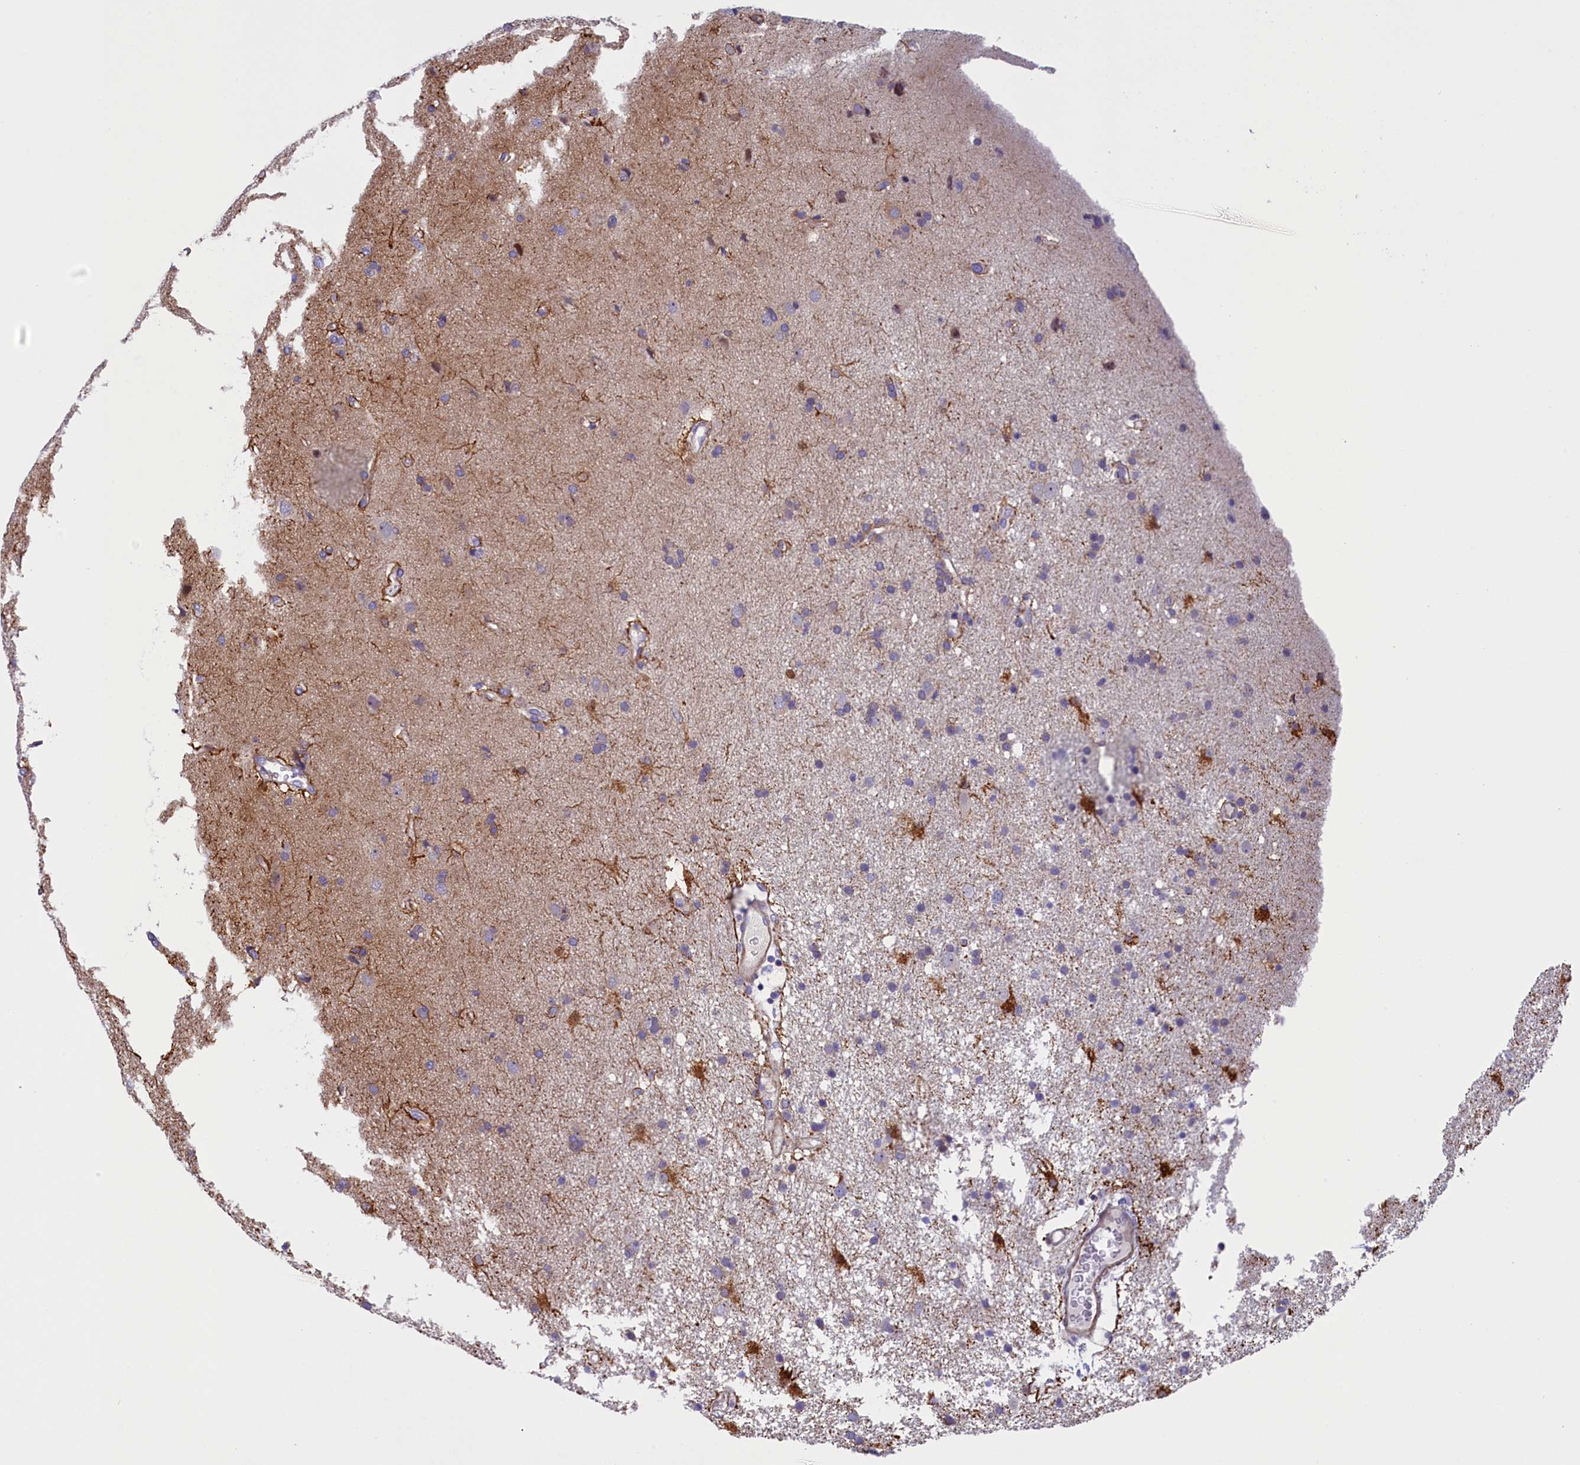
{"staining": {"intensity": "negative", "quantity": "none", "location": "none"}, "tissue": "glioma", "cell_type": "Tumor cells", "image_type": "cancer", "snomed": [{"axis": "morphology", "description": "Glioma, malignant, High grade"}, {"axis": "topography", "description": "Brain"}], "caption": "High-grade glioma (malignant) was stained to show a protein in brown. There is no significant positivity in tumor cells. (DAB IHC visualized using brightfield microscopy, high magnification).", "gene": "RTTN", "patient": {"sex": "male", "age": 77}}